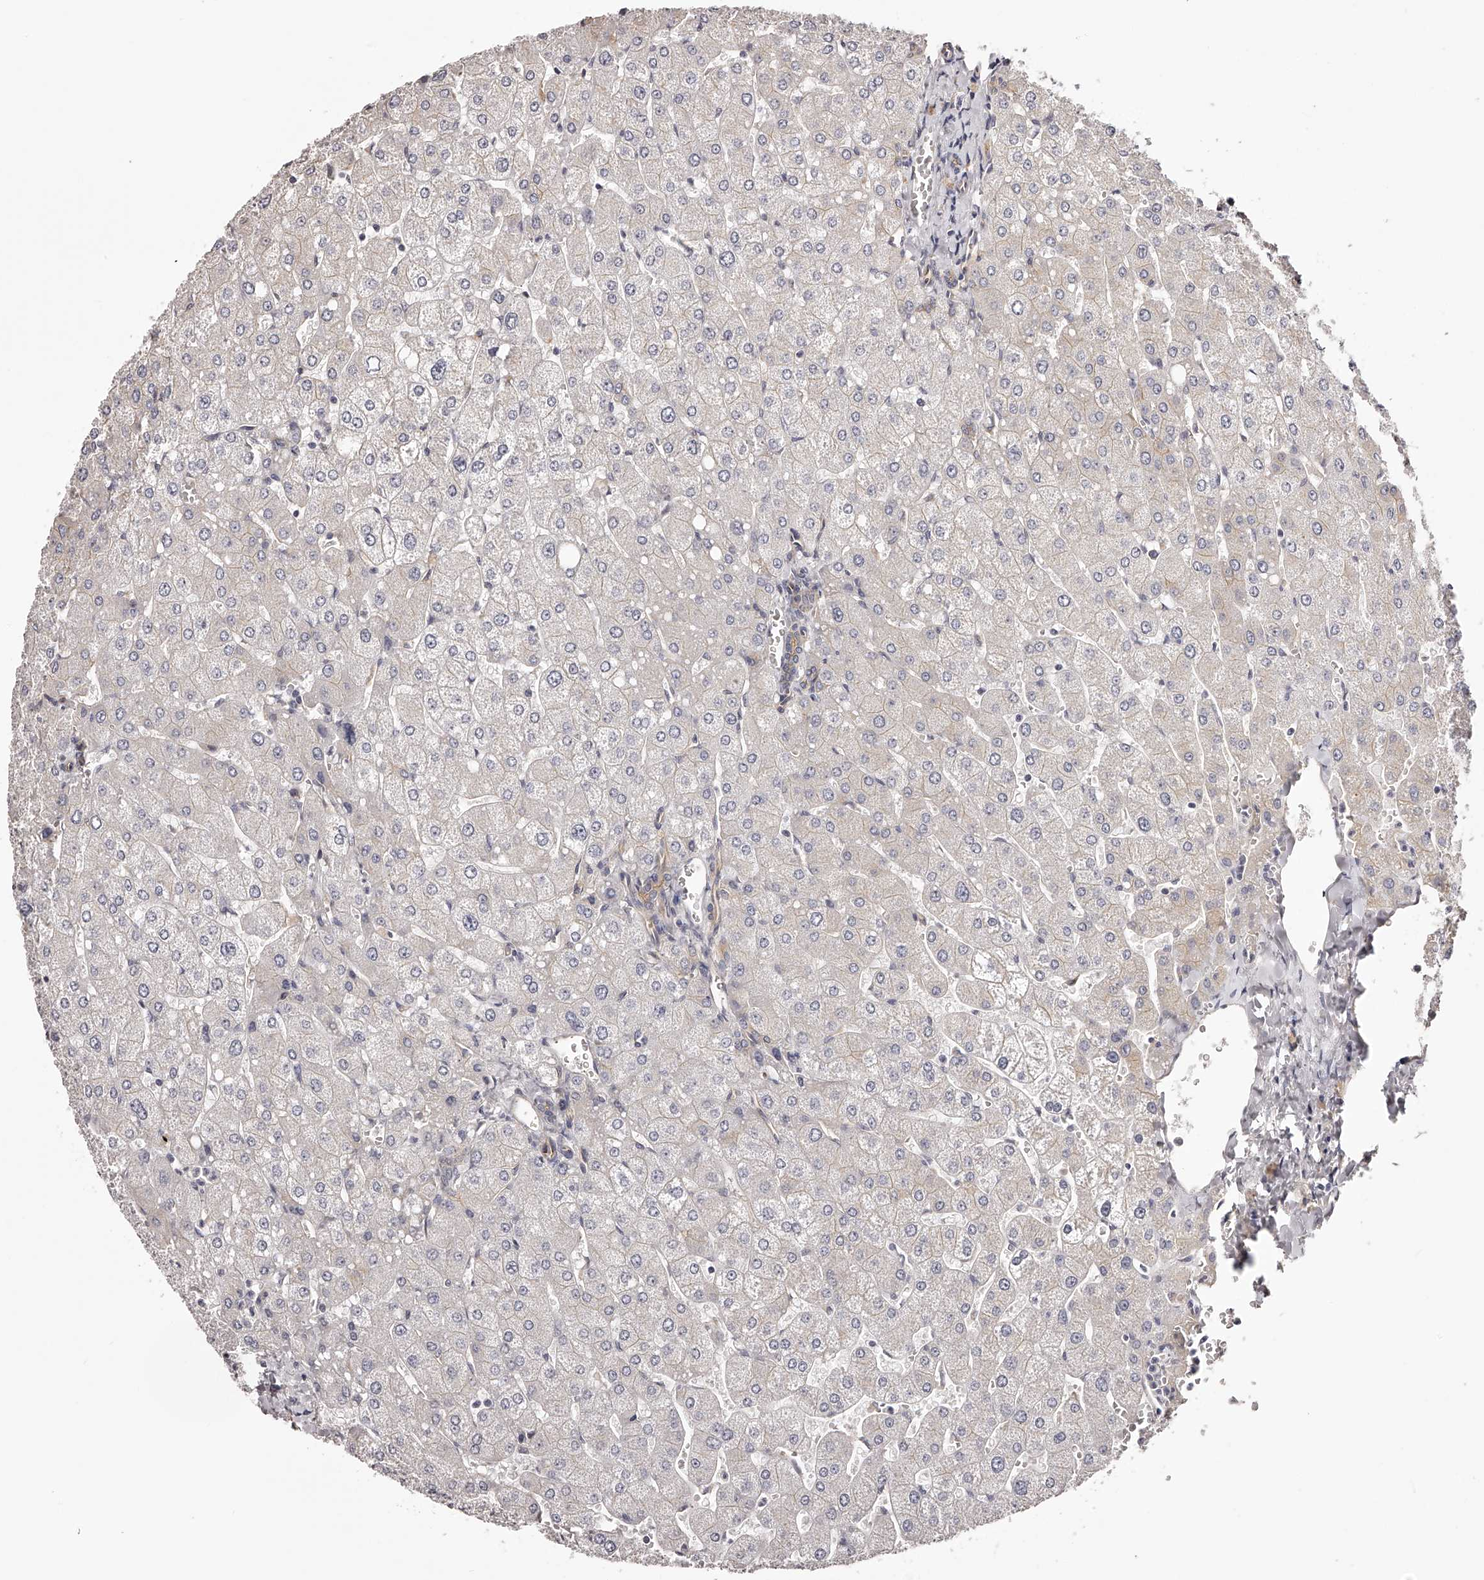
{"staining": {"intensity": "negative", "quantity": "none", "location": "none"}, "tissue": "liver", "cell_type": "Cholangiocytes", "image_type": "normal", "snomed": [{"axis": "morphology", "description": "Normal tissue, NOS"}, {"axis": "topography", "description": "Liver"}], "caption": "High power microscopy photomicrograph of an IHC micrograph of benign liver, revealing no significant staining in cholangiocytes. The staining was performed using DAB (3,3'-diaminobenzidine) to visualize the protein expression in brown, while the nuclei were stained in blue with hematoxylin (Magnification: 20x).", "gene": "LTV1", "patient": {"sex": "male", "age": 55}}